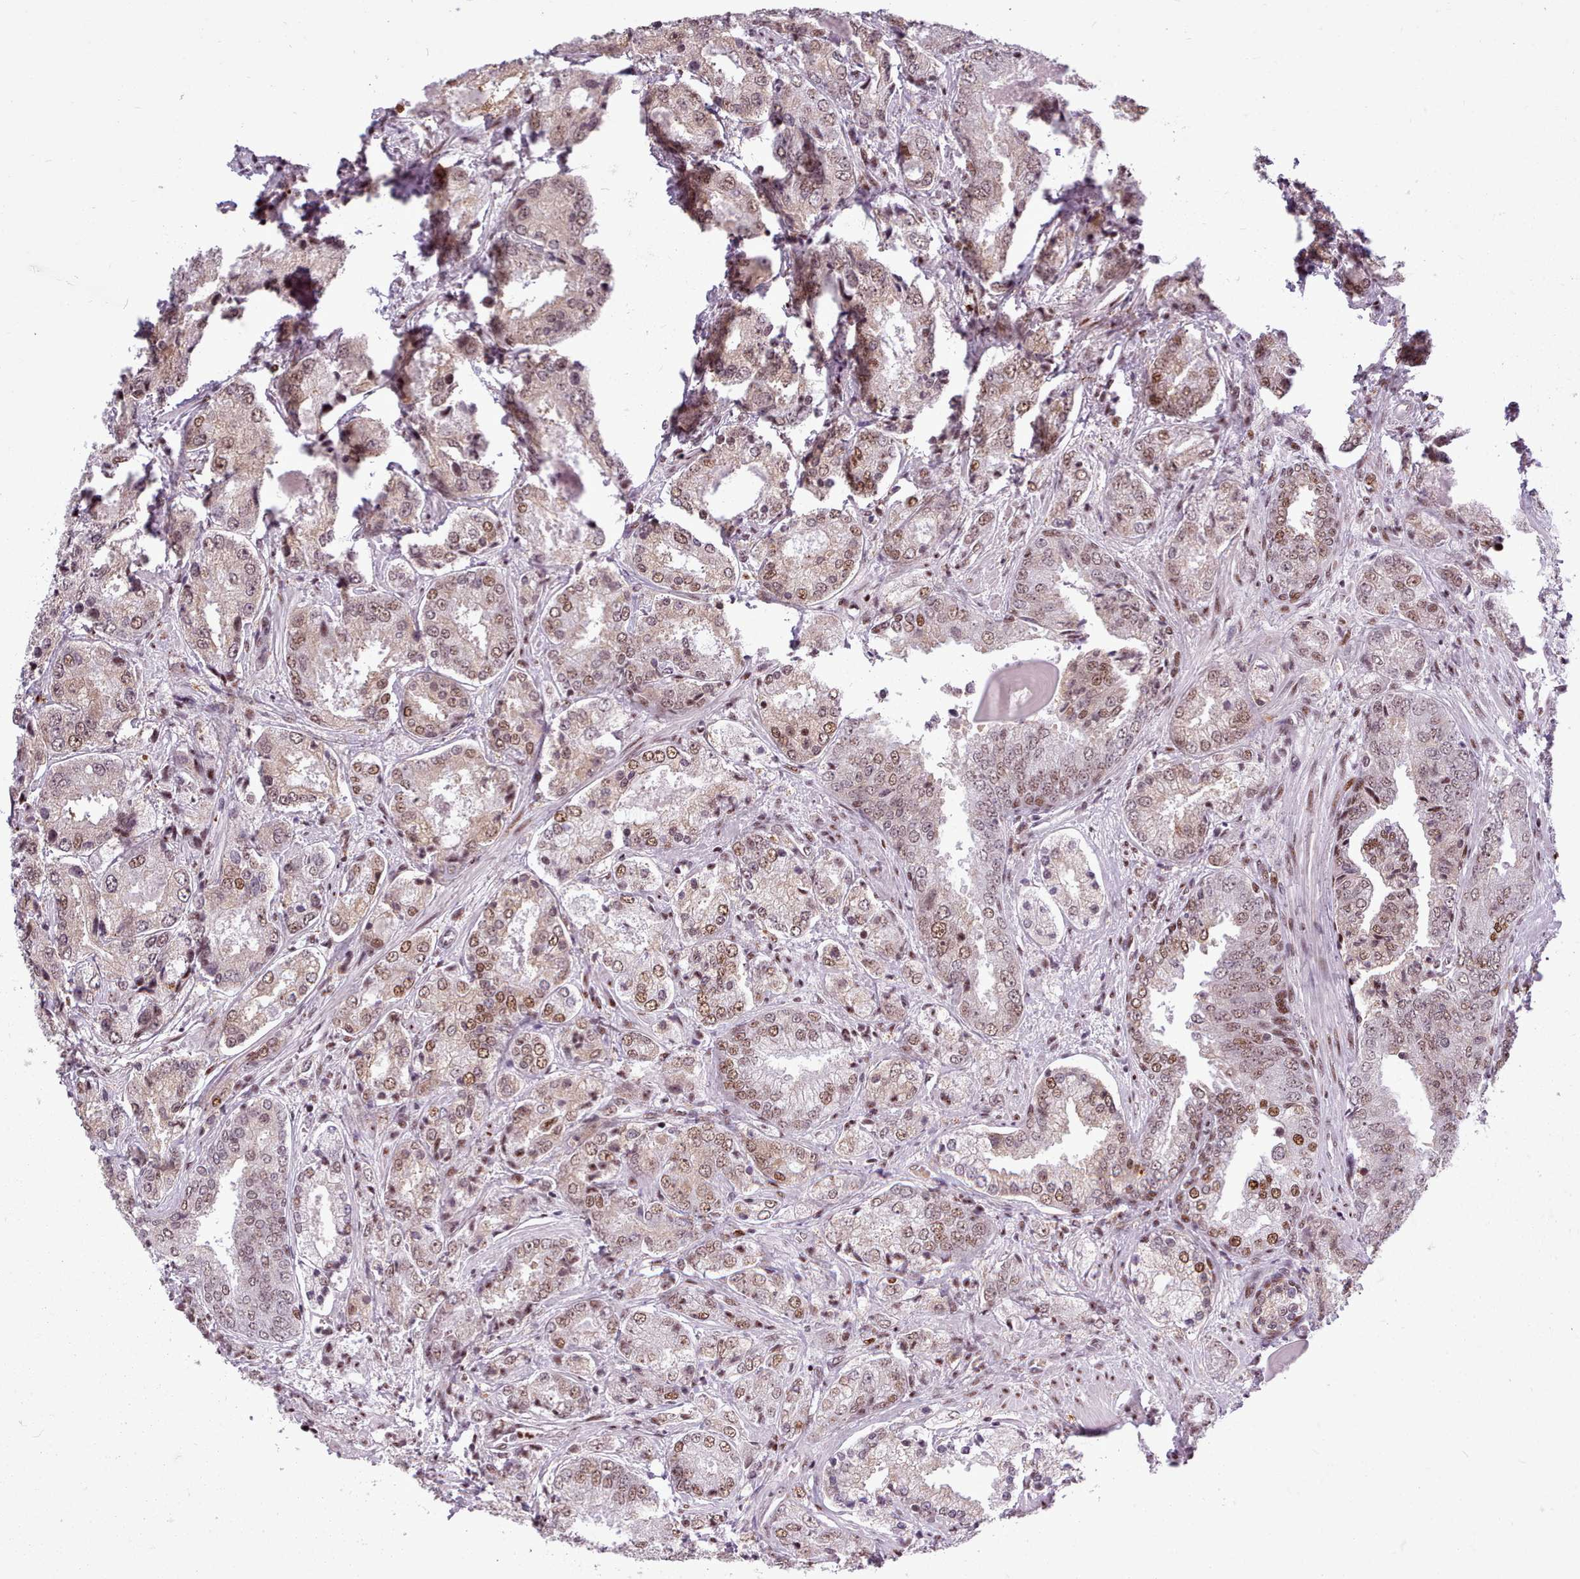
{"staining": {"intensity": "moderate", "quantity": ">75%", "location": "nuclear"}, "tissue": "prostate cancer", "cell_type": "Tumor cells", "image_type": "cancer", "snomed": [{"axis": "morphology", "description": "Adenocarcinoma, High grade"}, {"axis": "topography", "description": "Prostate"}], "caption": "High-magnification brightfield microscopy of prostate cancer (high-grade adenocarcinoma) stained with DAB (brown) and counterstained with hematoxylin (blue). tumor cells exhibit moderate nuclear staining is appreciated in about>75% of cells. The staining is performed using DAB brown chromogen to label protein expression. The nuclei are counter-stained blue using hematoxylin.", "gene": "SRSF4", "patient": {"sex": "male", "age": 63}}